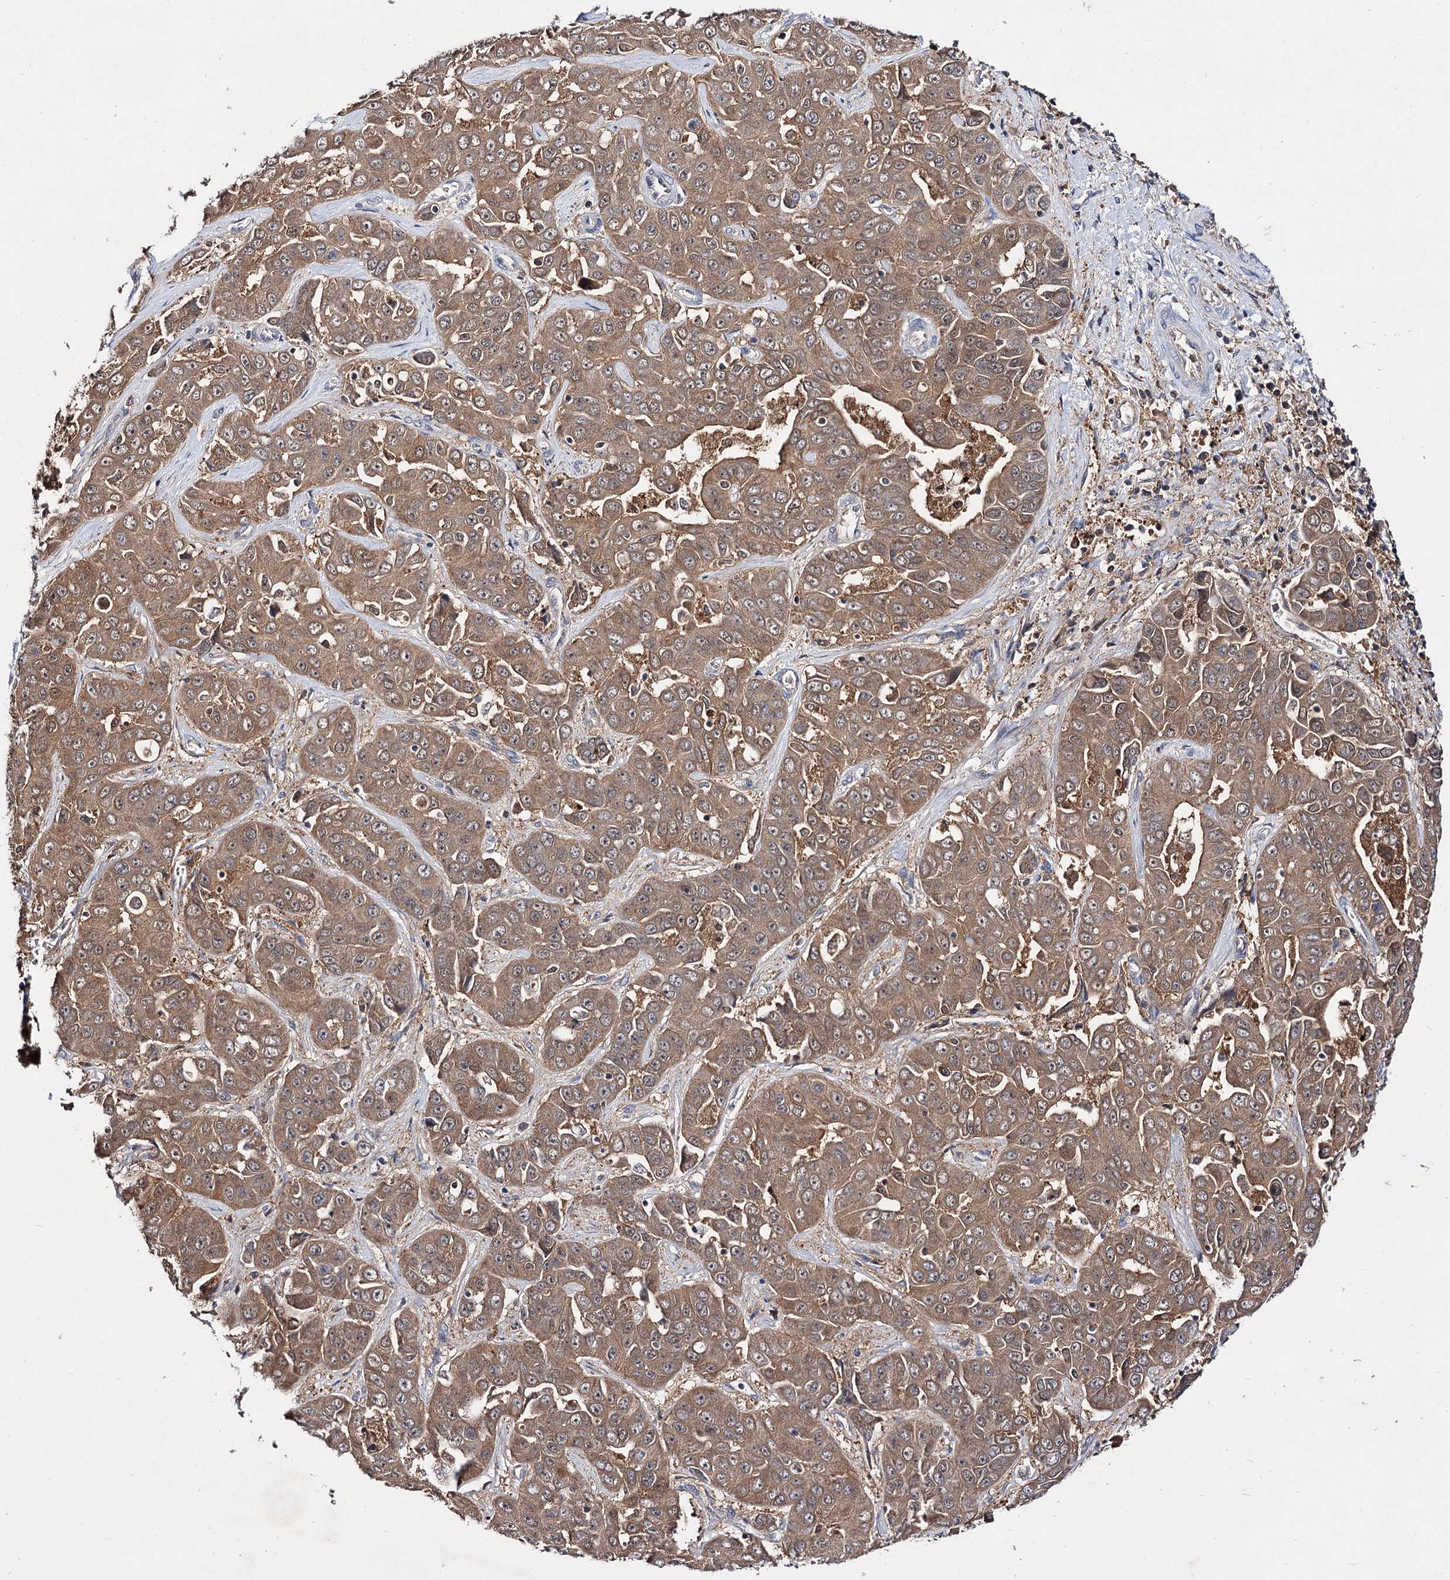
{"staining": {"intensity": "moderate", "quantity": ">75%", "location": "cytoplasmic/membranous"}, "tissue": "liver cancer", "cell_type": "Tumor cells", "image_type": "cancer", "snomed": [{"axis": "morphology", "description": "Cholangiocarcinoma"}, {"axis": "topography", "description": "Liver"}], "caption": "Brown immunohistochemical staining in liver cholangiocarcinoma reveals moderate cytoplasmic/membranous positivity in approximately >75% of tumor cells. (Brightfield microscopy of DAB IHC at high magnification).", "gene": "ACTR6", "patient": {"sex": "female", "age": 52}}